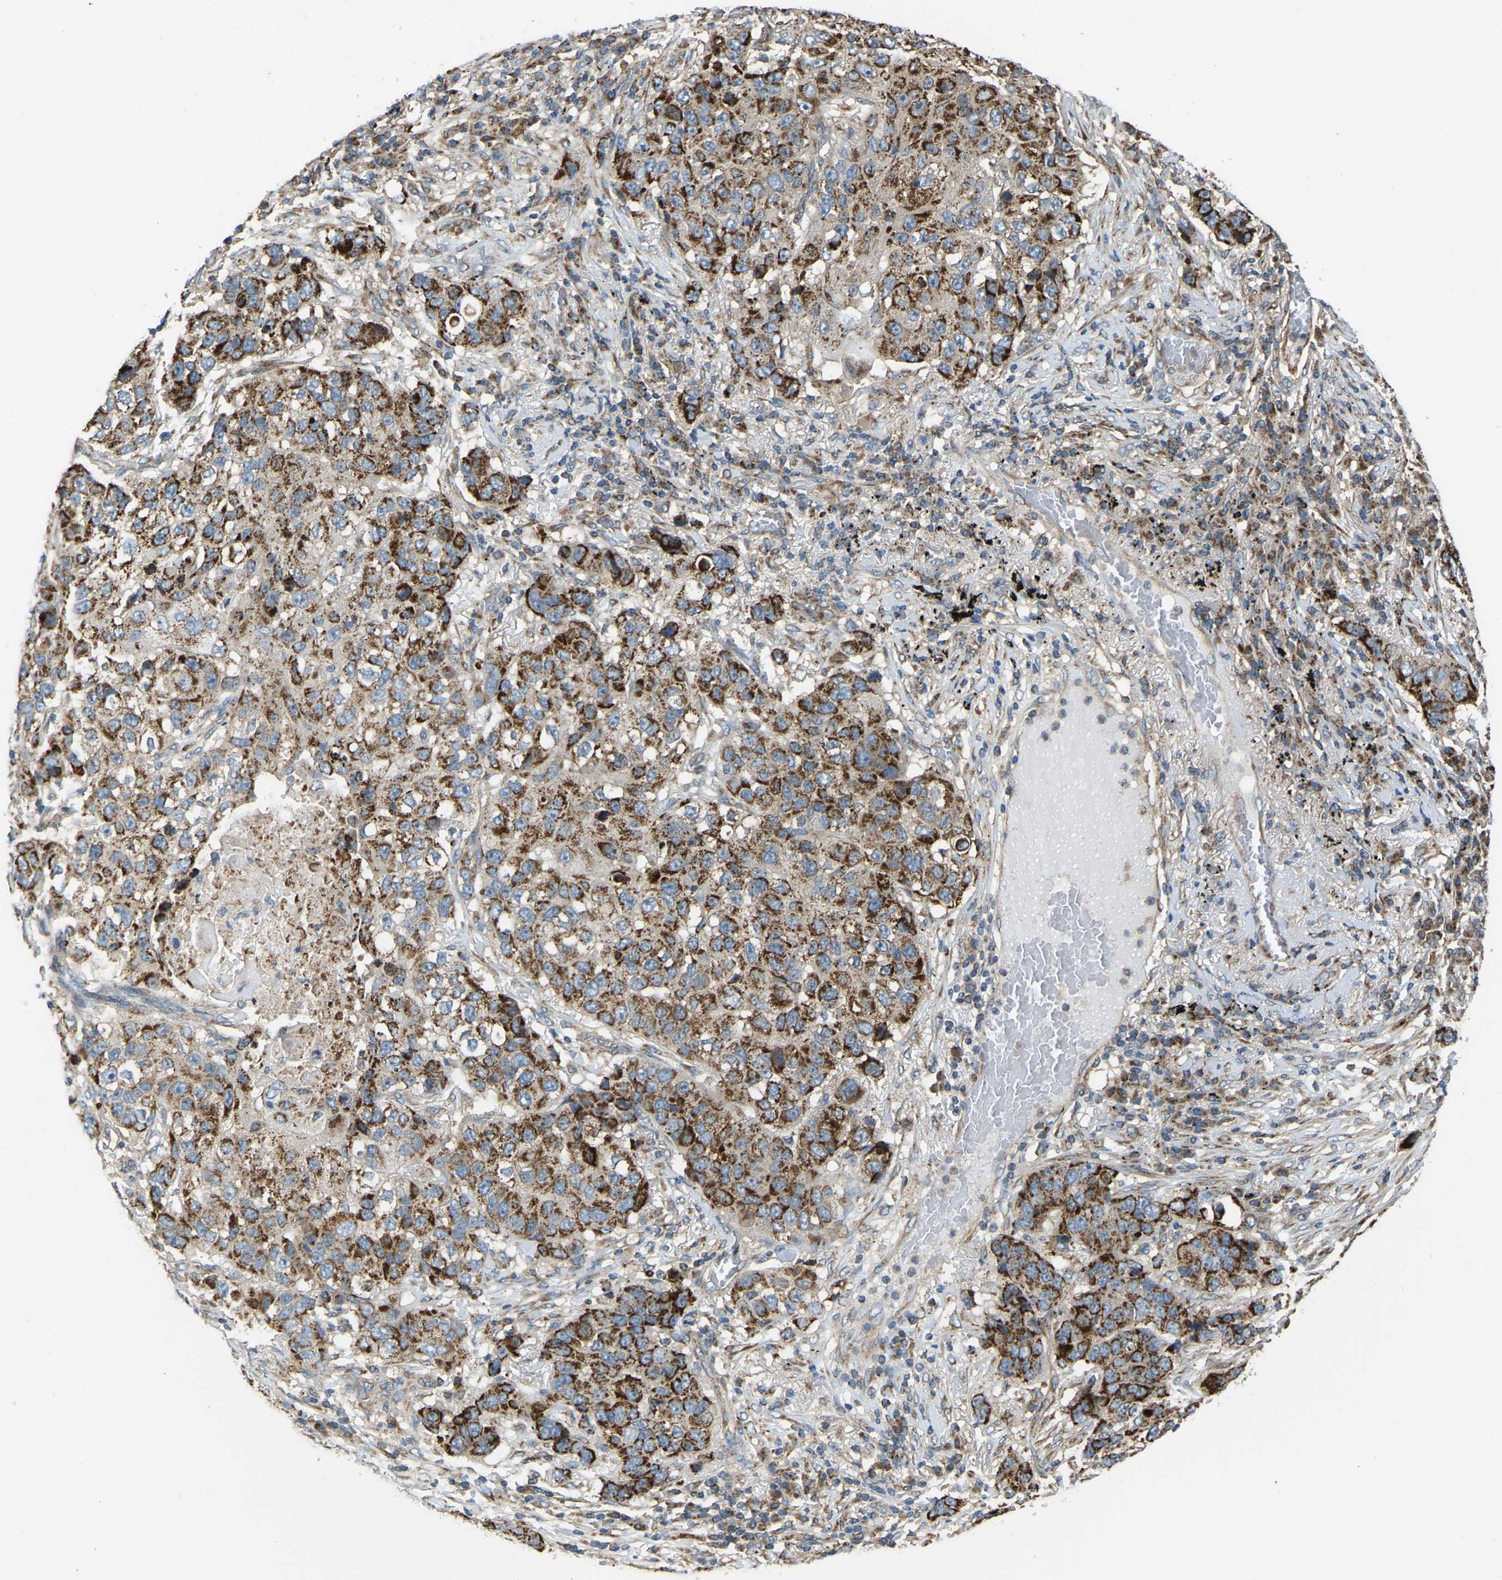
{"staining": {"intensity": "strong", "quantity": ">75%", "location": "cytoplasmic/membranous"}, "tissue": "lung cancer", "cell_type": "Tumor cells", "image_type": "cancer", "snomed": [{"axis": "morphology", "description": "Squamous cell carcinoma, NOS"}, {"axis": "topography", "description": "Lung"}], "caption": "Strong cytoplasmic/membranous protein expression is appreciated in approximately >75% of tumor cells in squamous cell carcinoma (lung).", "gene": "PSMD7", "patient": {"sex": "male", "age": 57}}